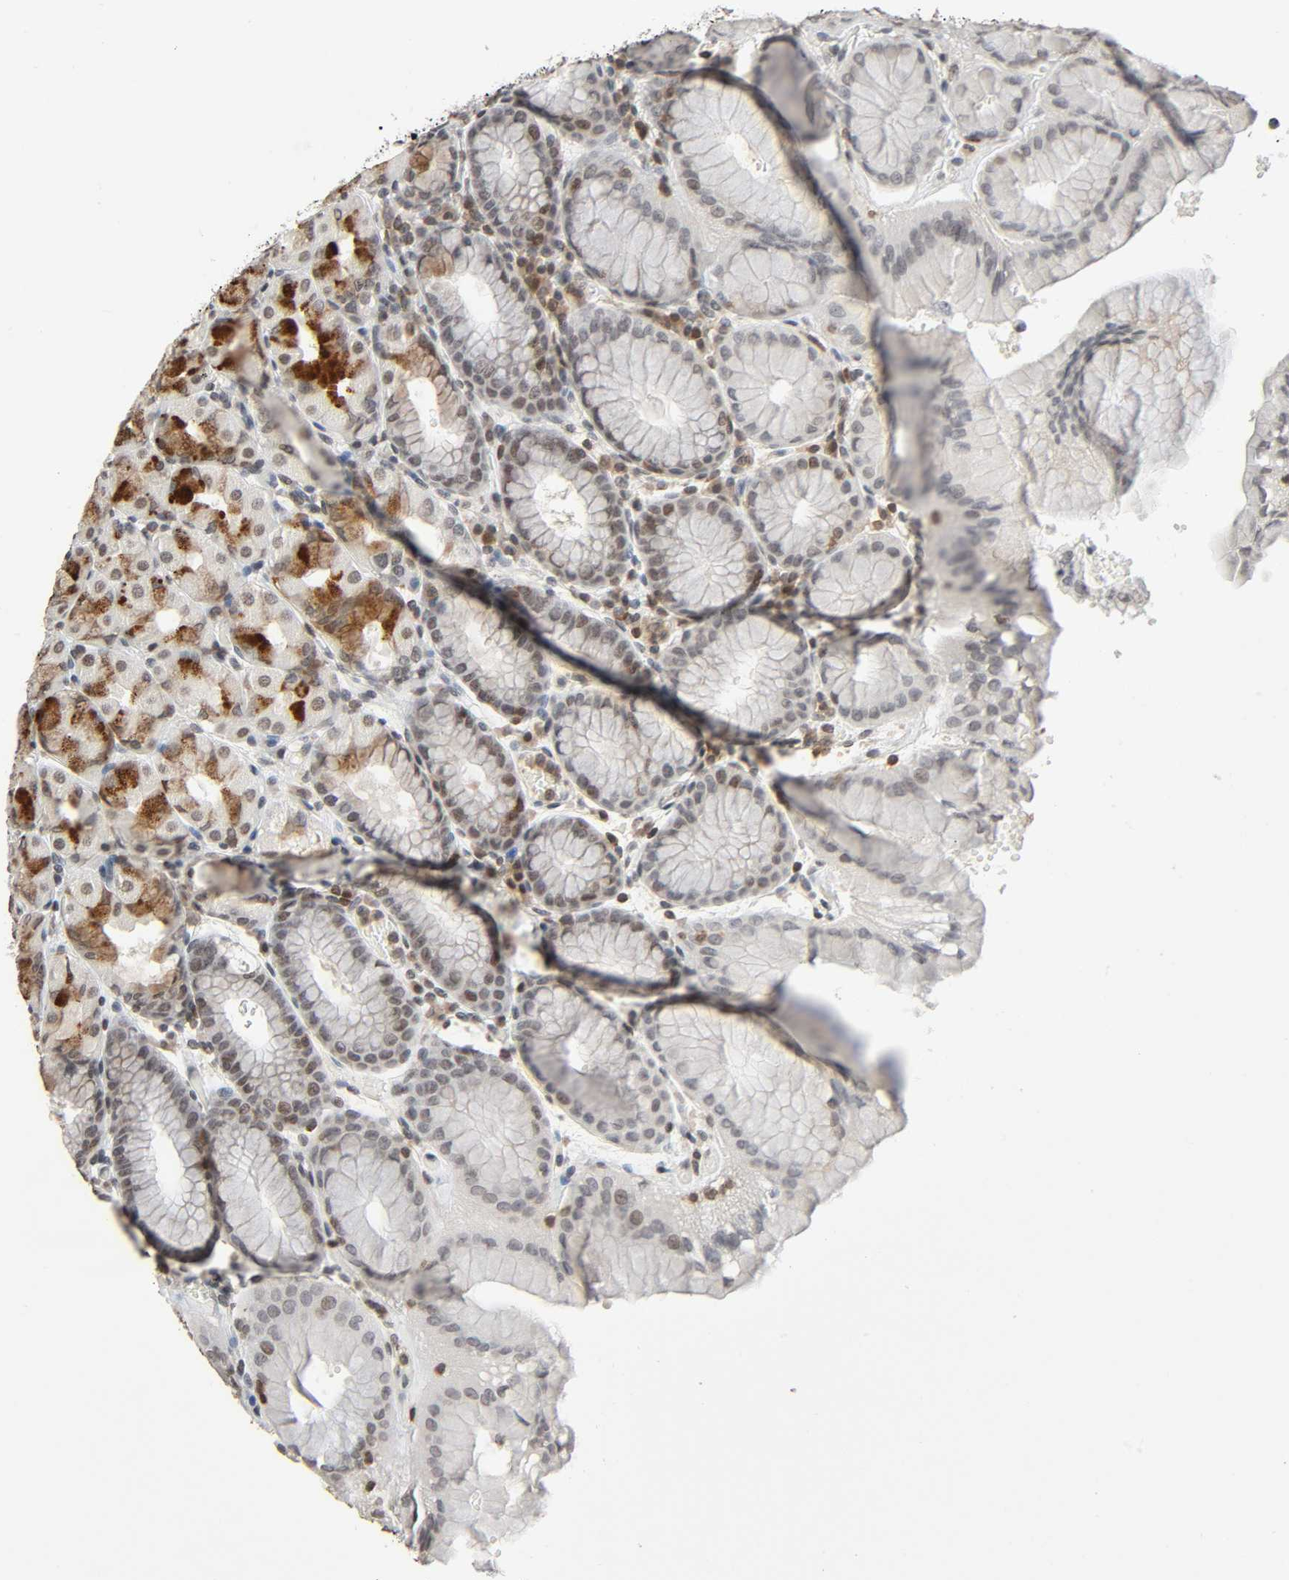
{"staining": {"intensity": "strong", "quantity": "25%-75%", "location": "cytoplasmic/membranous"}, "tissue": "stomach", "cell_type": "Glandular cells", "image_type": "normal", "snomed": [{"axis": "morphology", "description": "Normal tissue, NOS"}, {"axis": "topography", "description": "Stomach, upper"}, {"axis": "topography", "description": "Stomach"}], "caption": "Brown immunohistochemical staining in benign stomach shows strong cytoplasmic/membranous expression in about 25%-75% of glandular cells. The staining was performed using DAB (3,3'-diaminobenzidine), with brown indicating positive protein expression. Nuclei are stained blue with hematoxylin.", "gene": "STK4", "patient": {"sex": "male", "age": 76}}